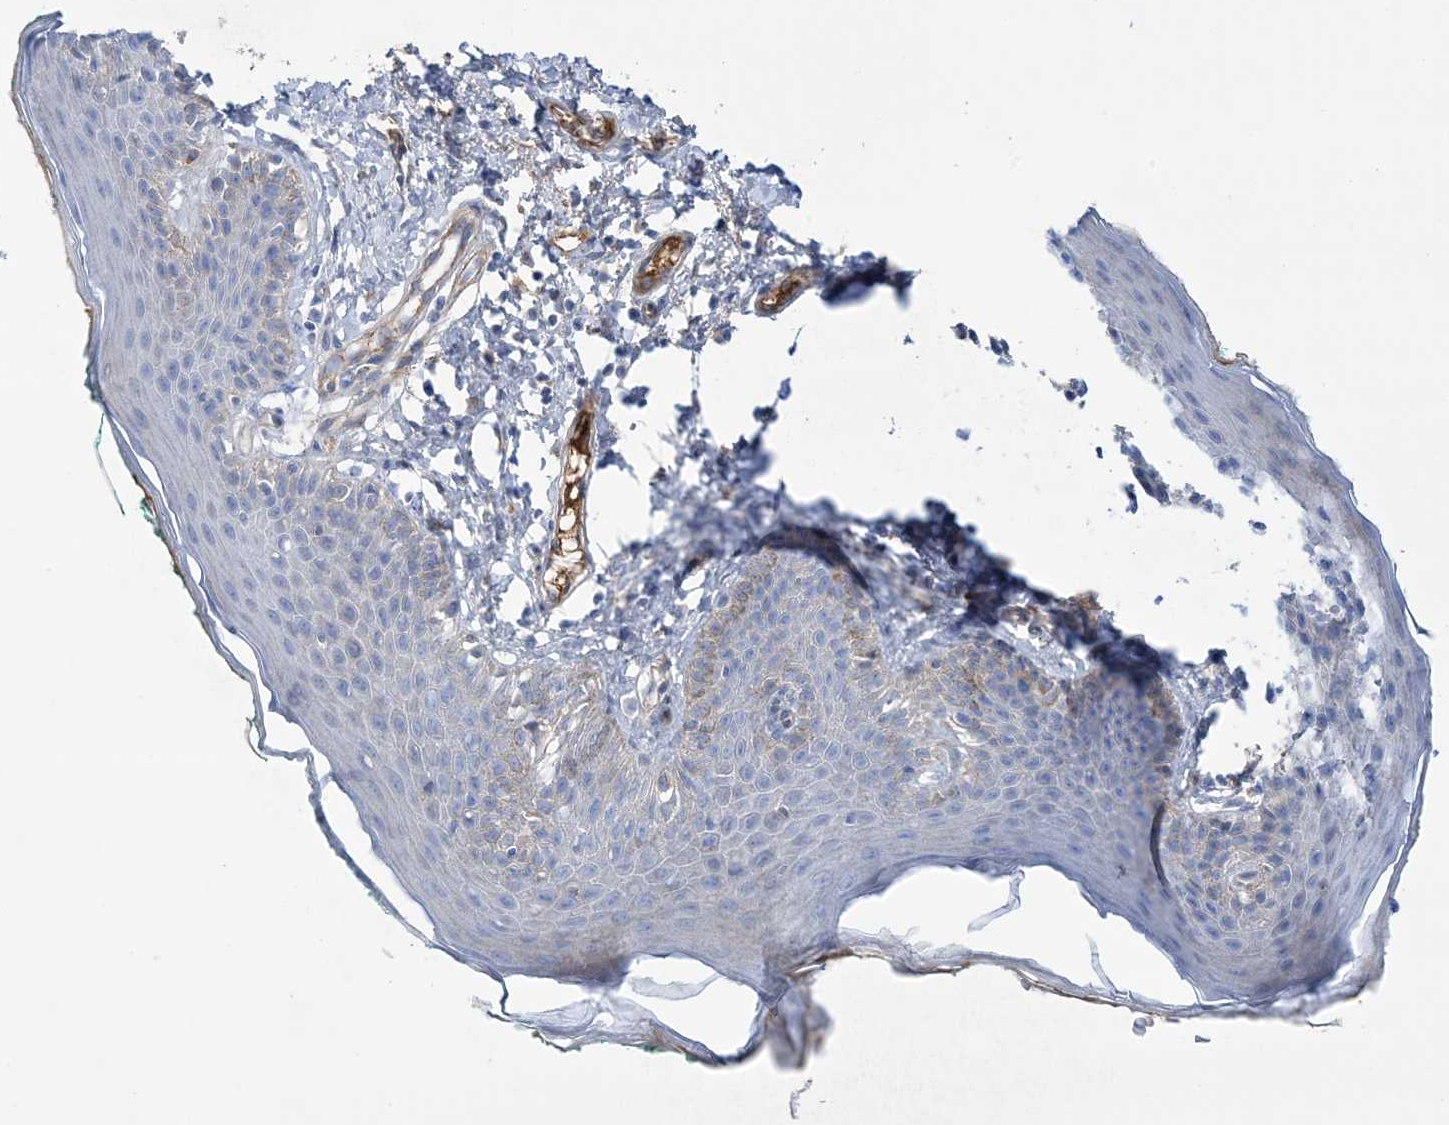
{"staining": {"intensity": "weak", "quantity": "<25%", "location": "cytoplasmic/membranous"}, "tissue": "skin", "cell_type": "Epidermal cells", "image_type": "normal", "snomed": [{"axis": "morphology", "description": "Normal tissue, NOS"}, {"axis": "topography", "description": "Vulva"}], "caption": "Immunohistochemistry (IHC) photomicrograph of unremarkable skin: skin stained with DAB (3,3'-diaminobenzidine) exhibits no significant protein expression in epidermal cells.", "gene": "ATP11C", "patient": {"sex": "female", "age": 66}}